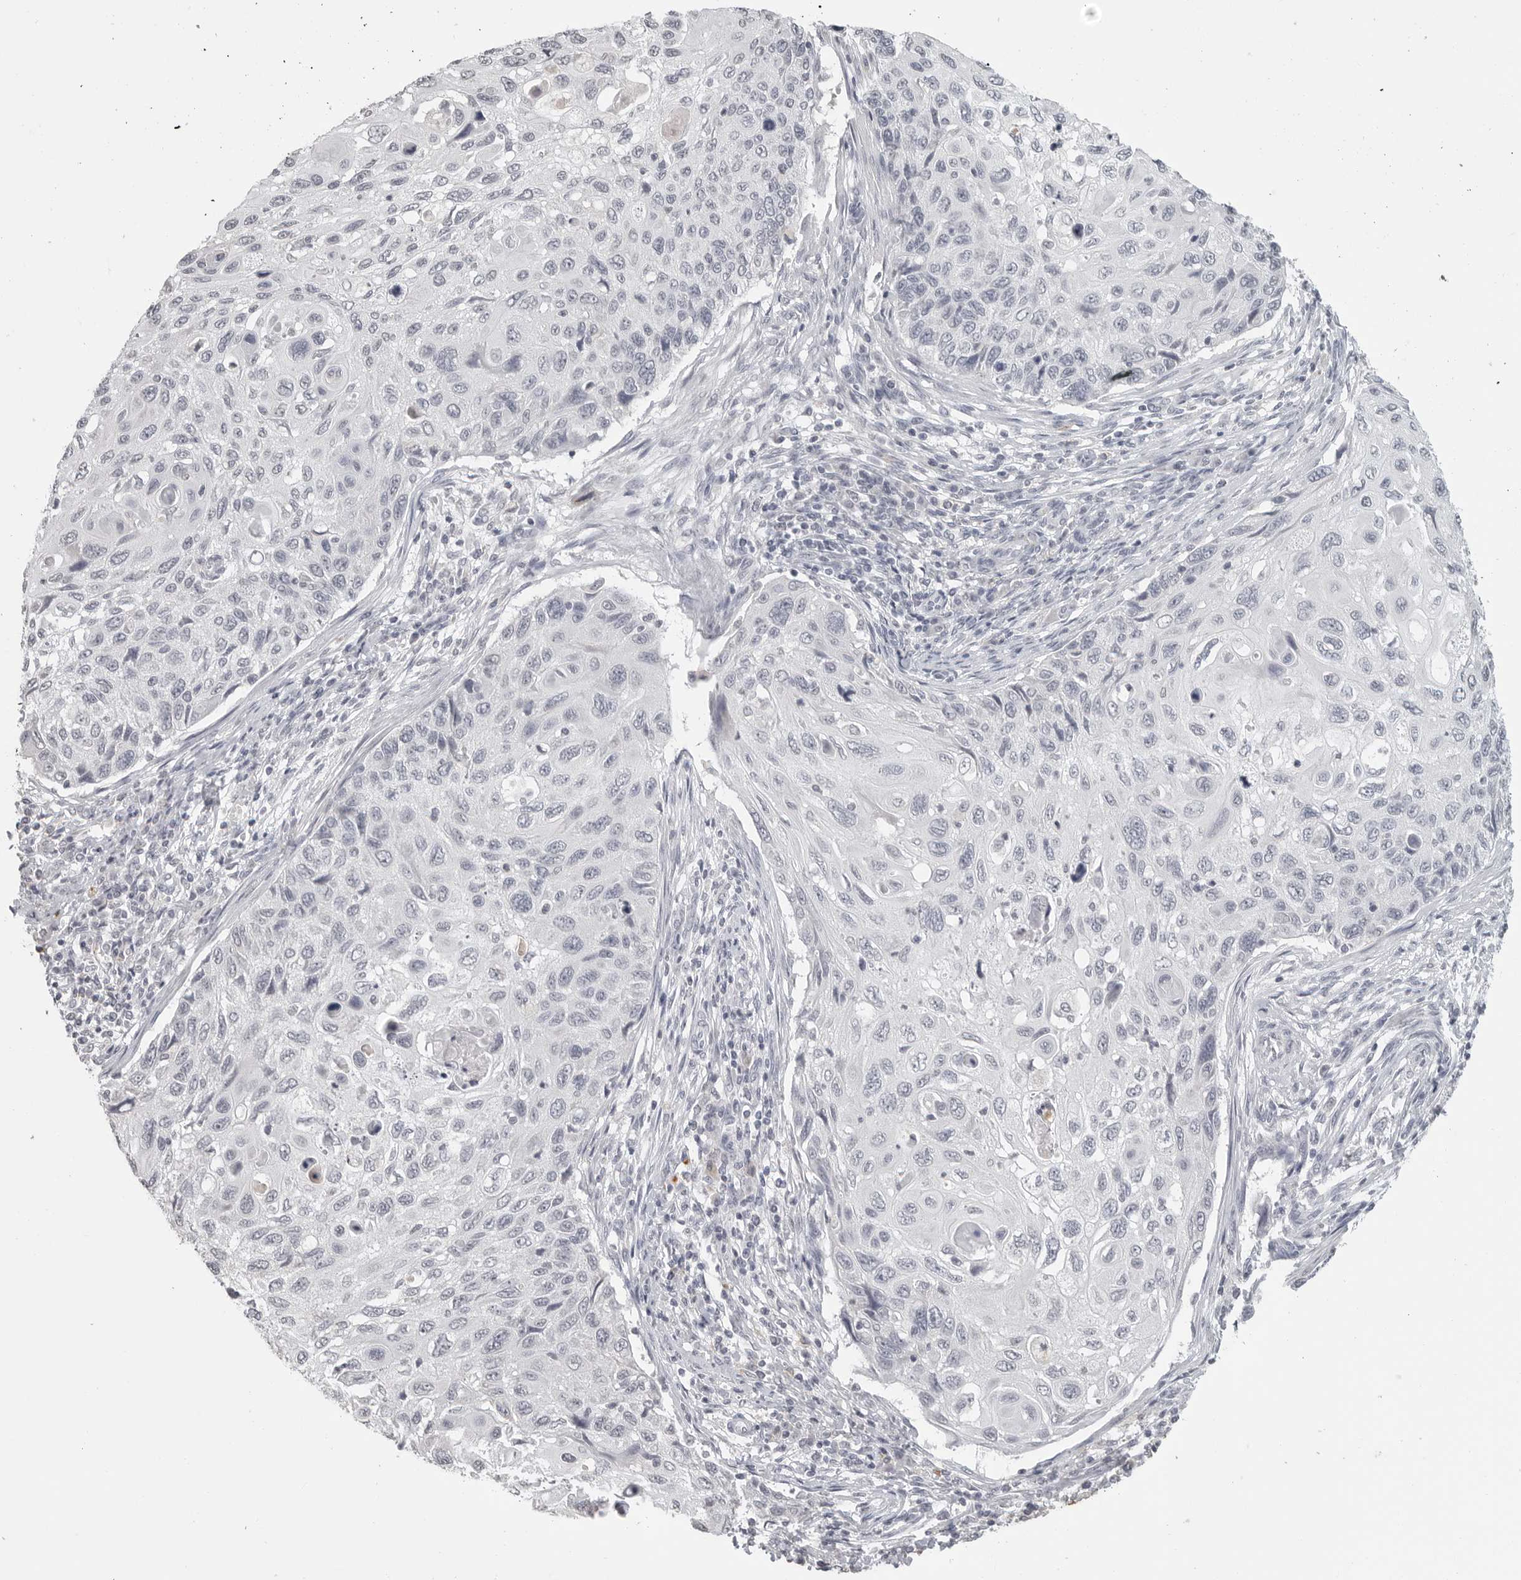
{"staining": {"intensity": "negative", "quantity": "none", "location": "none"}, "tissue": "cervical cancer", "cell_type": "Tumor cells", "image_type": "cancer", "snomed": [{"axis": "morphology", "description": "Squamous cell carcinoma, NOS"}, {"axis": "topography", "description": "Cervix"}], "caption": "Squamous cell carcinoma (cervical) was stained to show a protein in brown. There is no significant expression in tumor cells.", "gene": "PRSS1", "patient": {"sex": "female", "age": 70}}